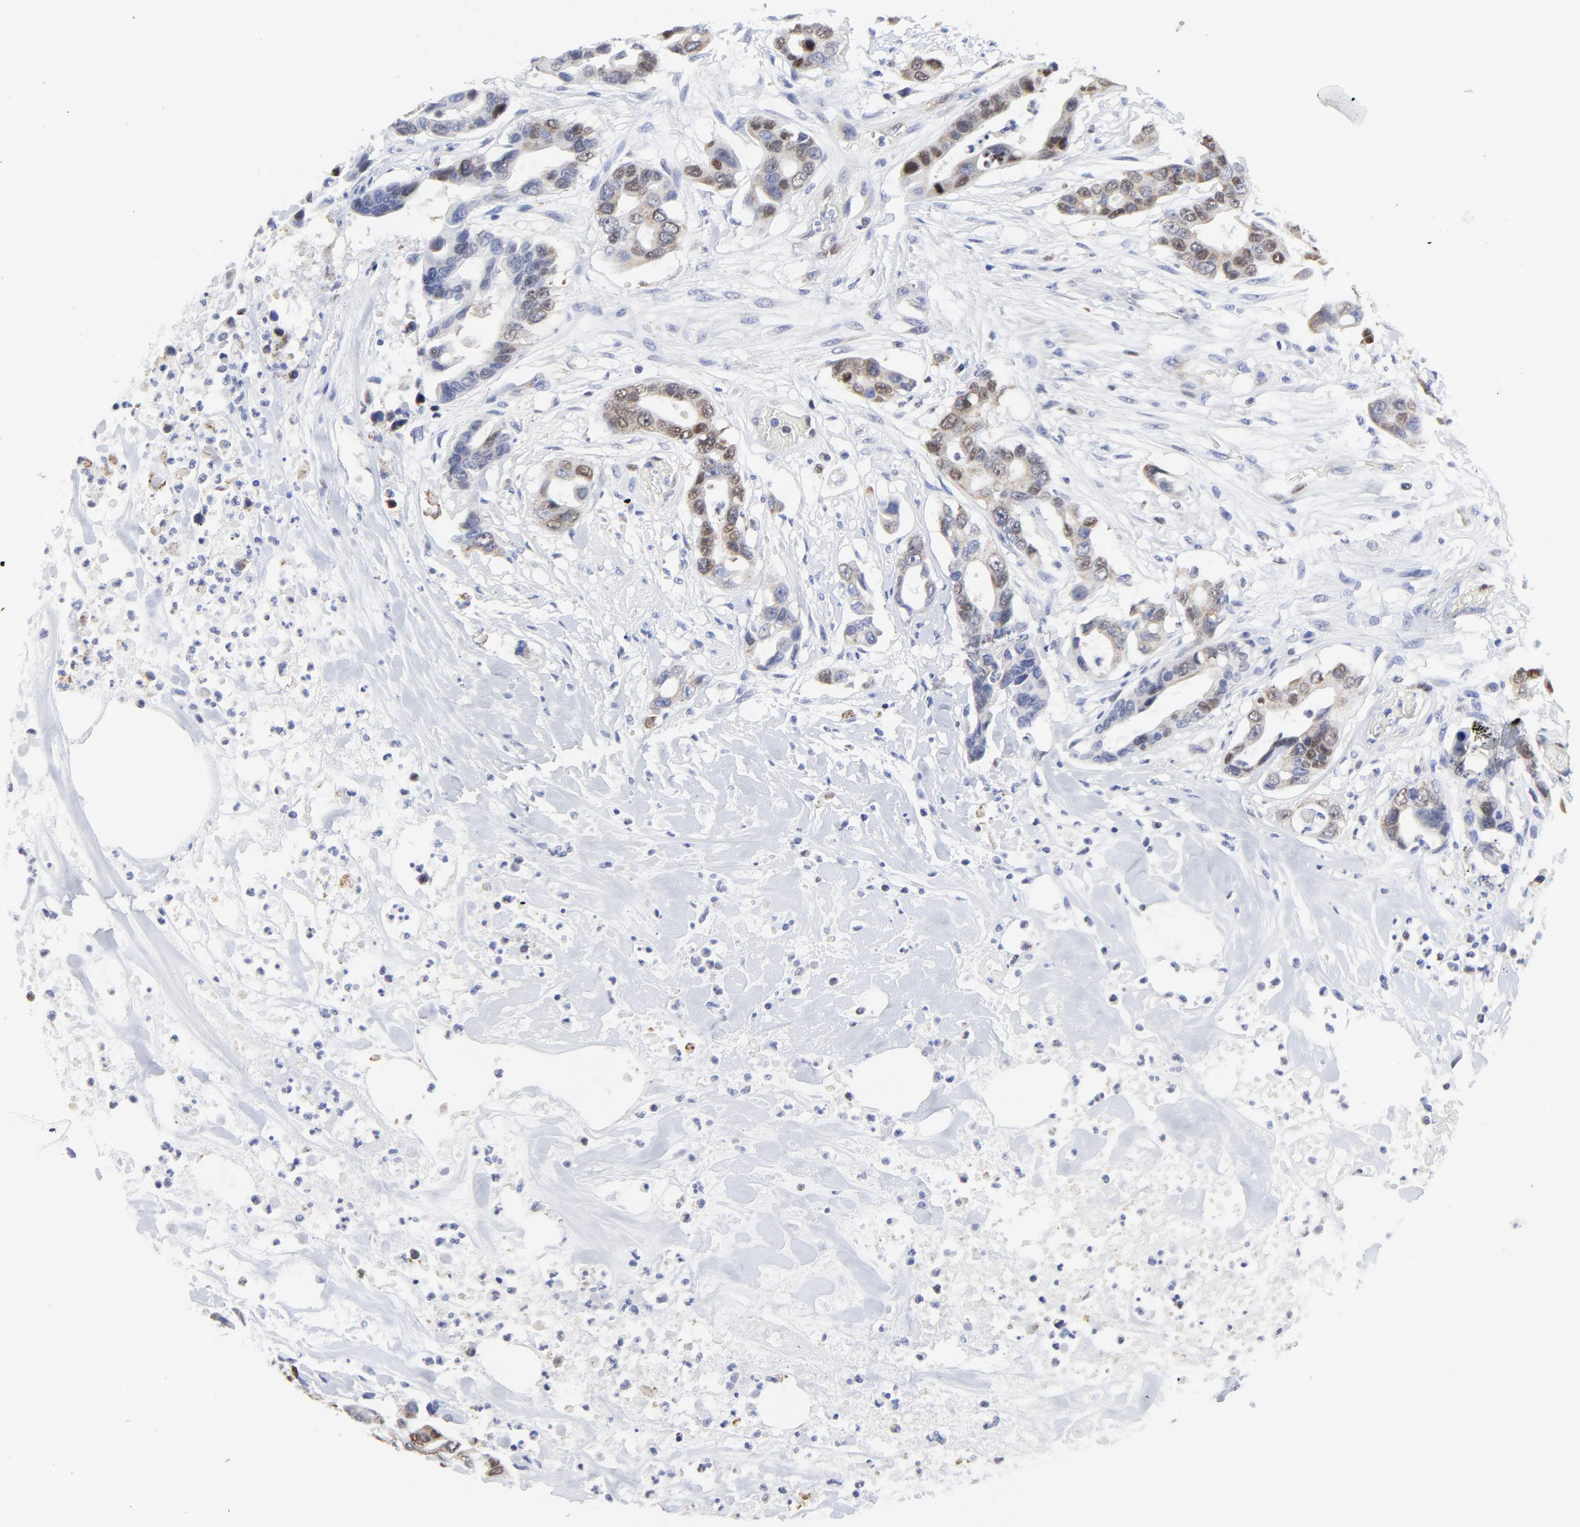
{"staining": {"intensity": "weak", "quantity": ">75%", "location": "cytoplasmic/membranous,nuclear"}, "tissue": "colorectal cancer", "cell_type": "Tumor cells", "image_type": "cancer", "snomed": [{"axis": "morphology", "description": "Adenocarcinoma, NOS"}, {"axis": "topography", "description": "Colon"}], "caption": "IHC photomicrograph of adenocarcinoma (colorectal) stained for a protein (brown), which demonstrates low levels of weak cytoplasmic/membranous and nuclear positivity in approximately >75% of tumor cells.", "gene": "NCAPH", "patient": {"sex": "female", "age": 70}}